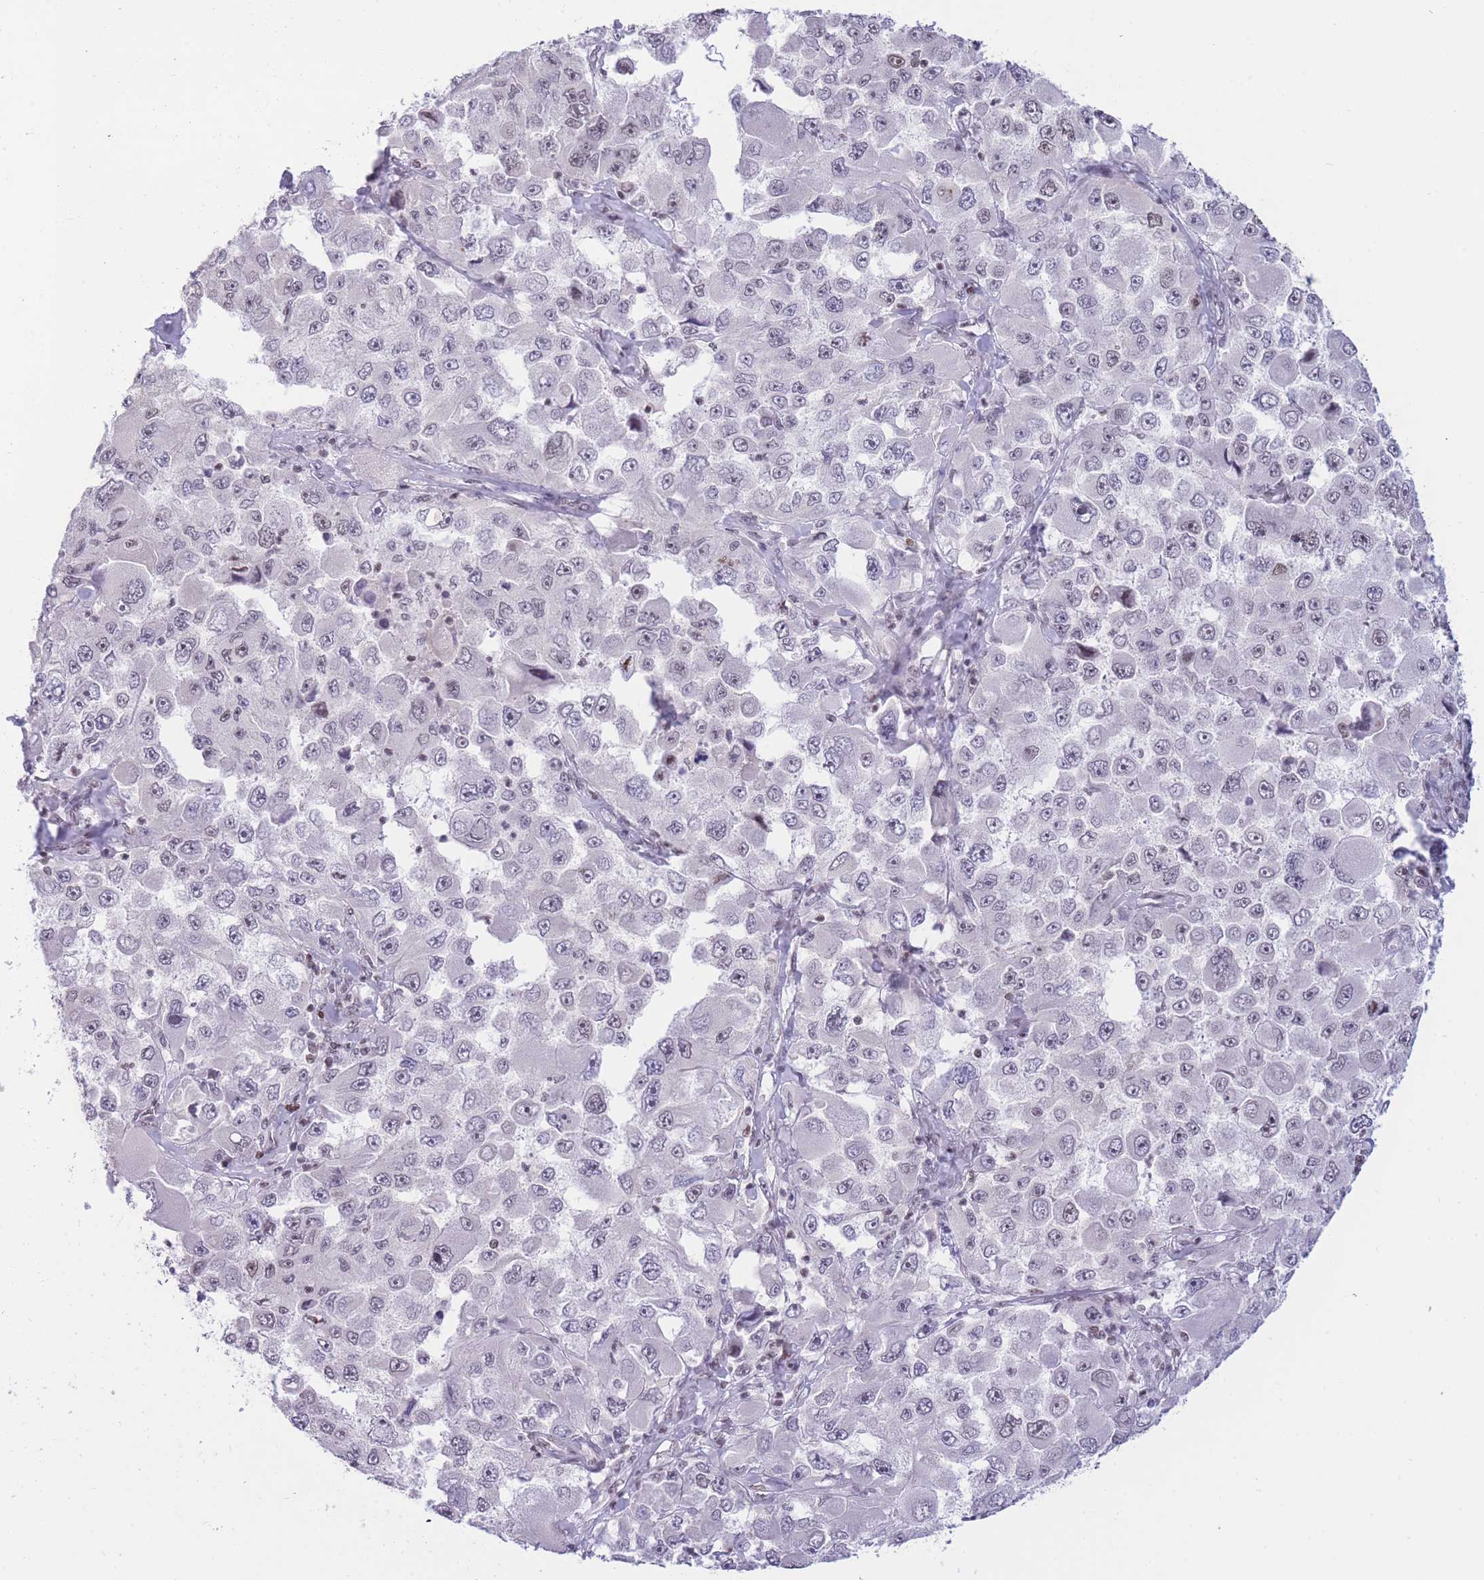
{"staining": {"intensity": "negative", "quantity": "none", "location": "none"}, "tissue": "melanoma", "cell_type": "Tumor cells", "image_type": "cancer", "snomed": [{"axis": "morphology", "description": "Malignant melanoma, Metastatic site"}, {"axis": "topography", "description": "Lymph node"}], "caption": "Immunohistochemistry (IHC) image of human malignant melanoma (metastatic site) stained for a protein (brown), which exhibits no expression in tumor cells.", "gene": "HMGN1", "patient": {"sex": "male", "age": 62}}